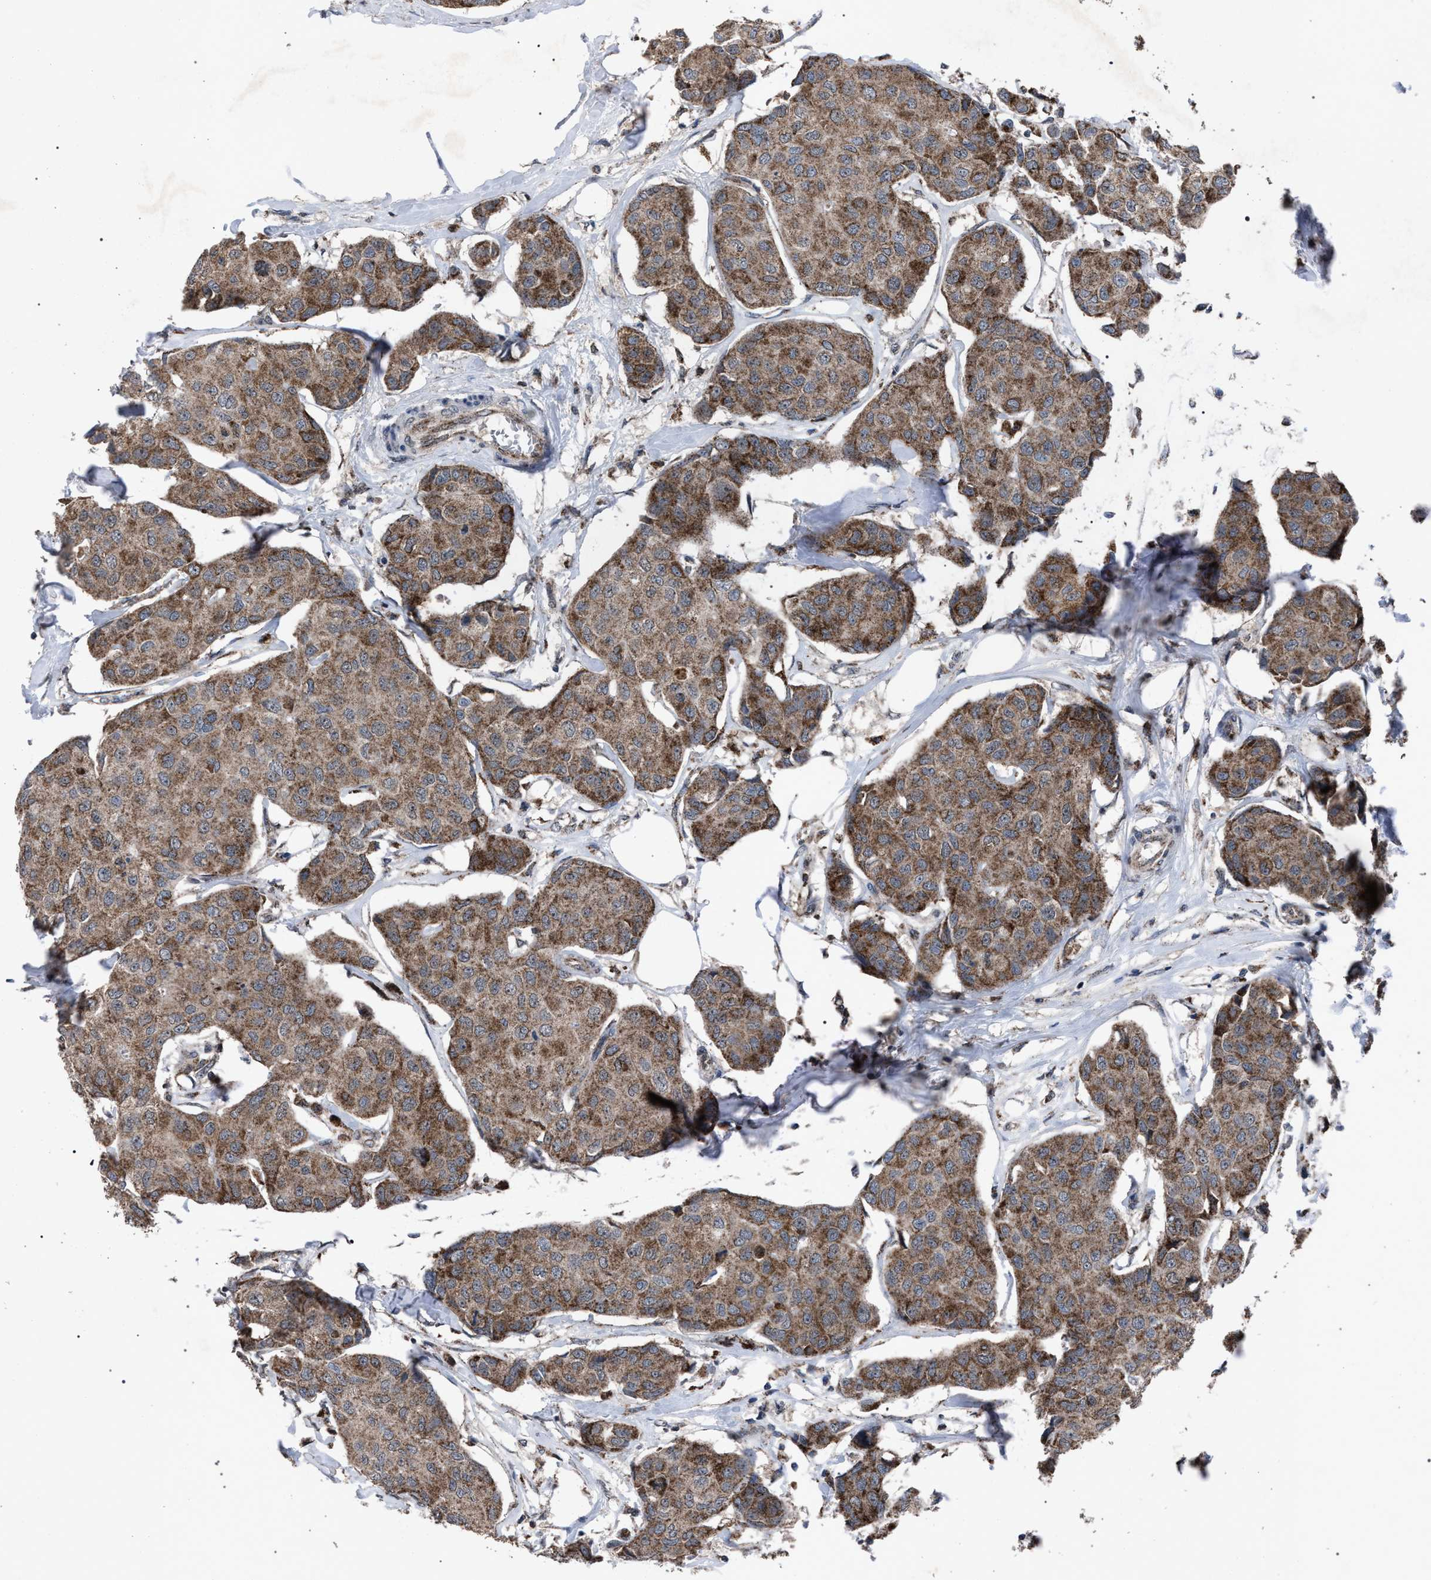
{"staining": {"intensity": "moderate", "quantity": ">75%", "location": "cytoplasmic/membranous"}, "tissue": "breast cancer", "cell_type": "Tumor cells", "image_type": "cancer", "snomed": [{"axis": "morphology", "description": "Duct carcinoma"}, {"axis": "topography", "description": "Breast"}], "caption": "Protein expression analysis of human breast cancer reveals moderate cytoplasmic/membranous staining in about >75% of tumor cells.", "gene": "HSD17B4", "patient": {"sex": "female", "age": 80}}